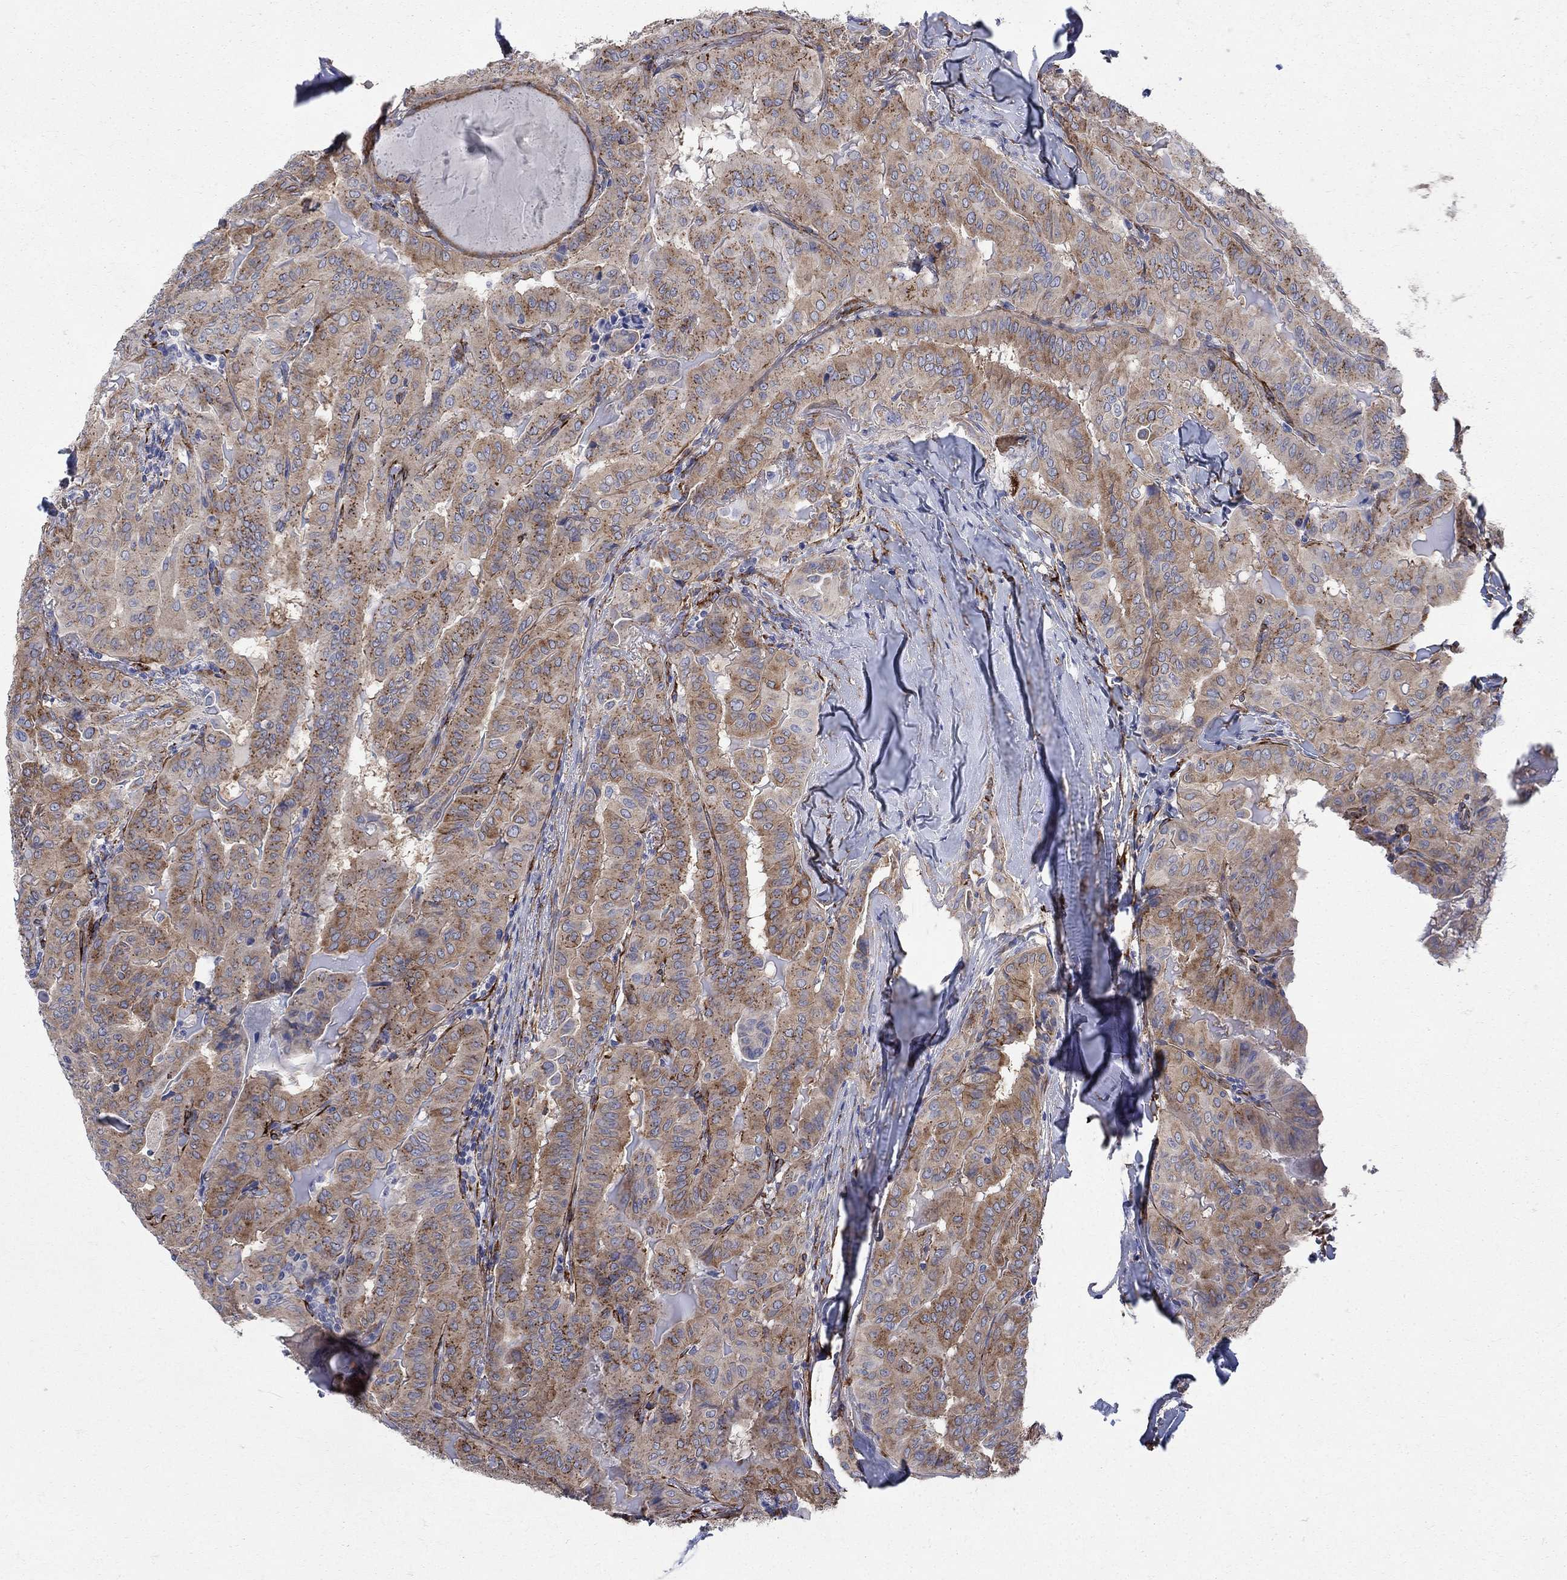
{"staining": {"intensity": "moderate", "quantity": ">75%", "location": "cytoplasmic/membranous"}, "tissue": "thyroid cancer", "cell_type": "Tumor cells", "image_type": "cancer", "snomed": [{"axis": "morphology", "description": "Papillary adenocarcinoma, NOS"}, {"axis": "topography", "description": "Thyroid gland"}], "caption": "Human thyroid papillary adenocarcinoma stained for a protein (brown) exhibits moderate cytoplasmic/membranous positive staining in approximately >75% of tumor cells.", "gene": "SEPTIN8", "patient": {"sex": "female", "age": 68}}